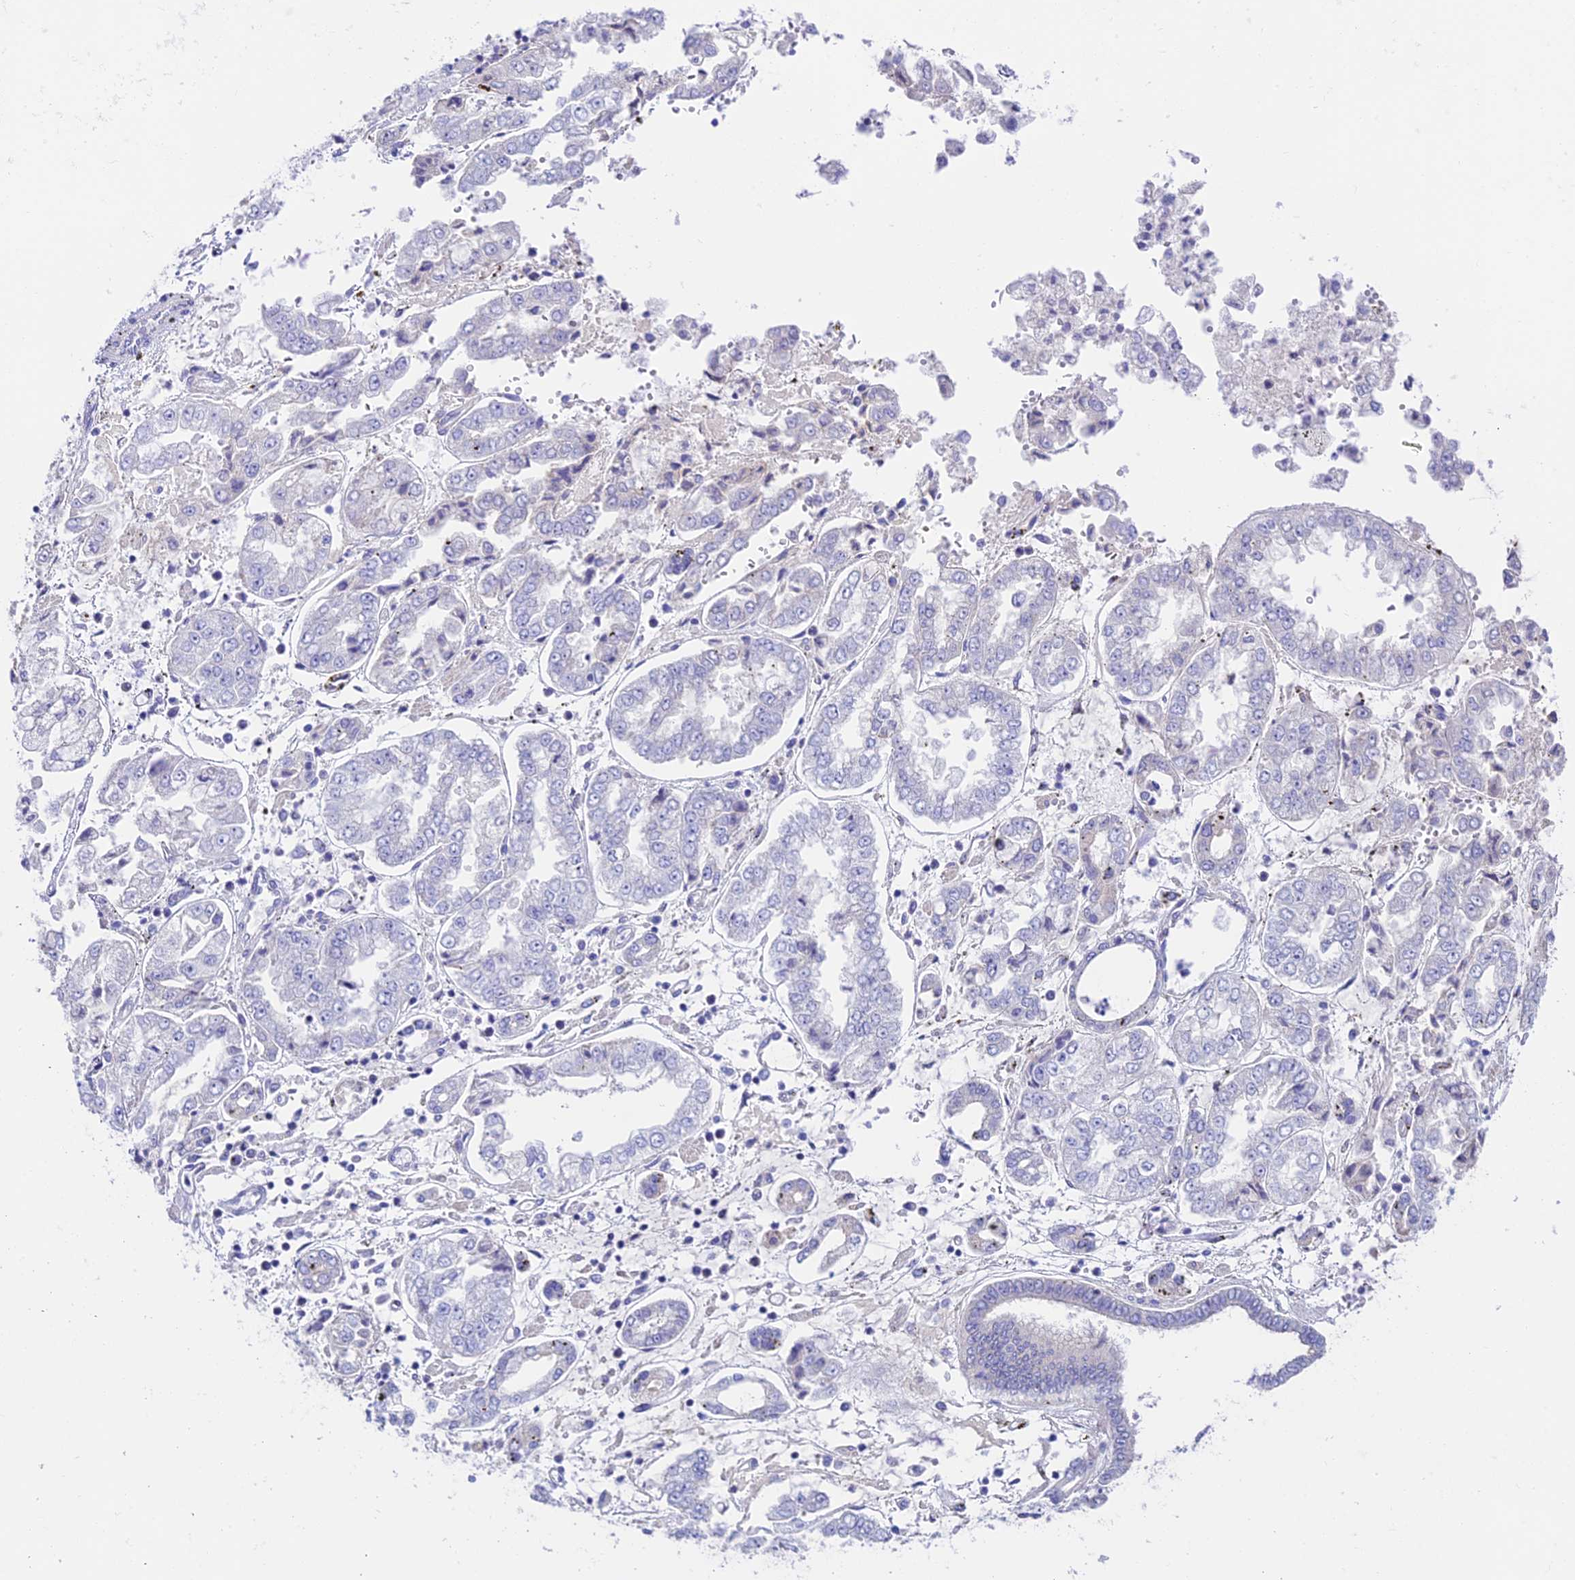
{"staining": {"intensity": "negative", "quantity": "none", "location": "none"}, "tissue": "stomach cancer", "cell_type": "Tumor cells", "image_type": "cancer", "snomed": [{"axis": "morphology", "description": "Adenocarcinoma, NOS"}, {"axis": "topography", "description": "Stomach"}], "caption": "Immunohistochemistry histopathology image of adenocarcinoma (stomach) stained for a protein (brown), which reveals no expression in tumor cells.", "gene": "DUSP29", "patient": {"sex": "male", "age": 76}}